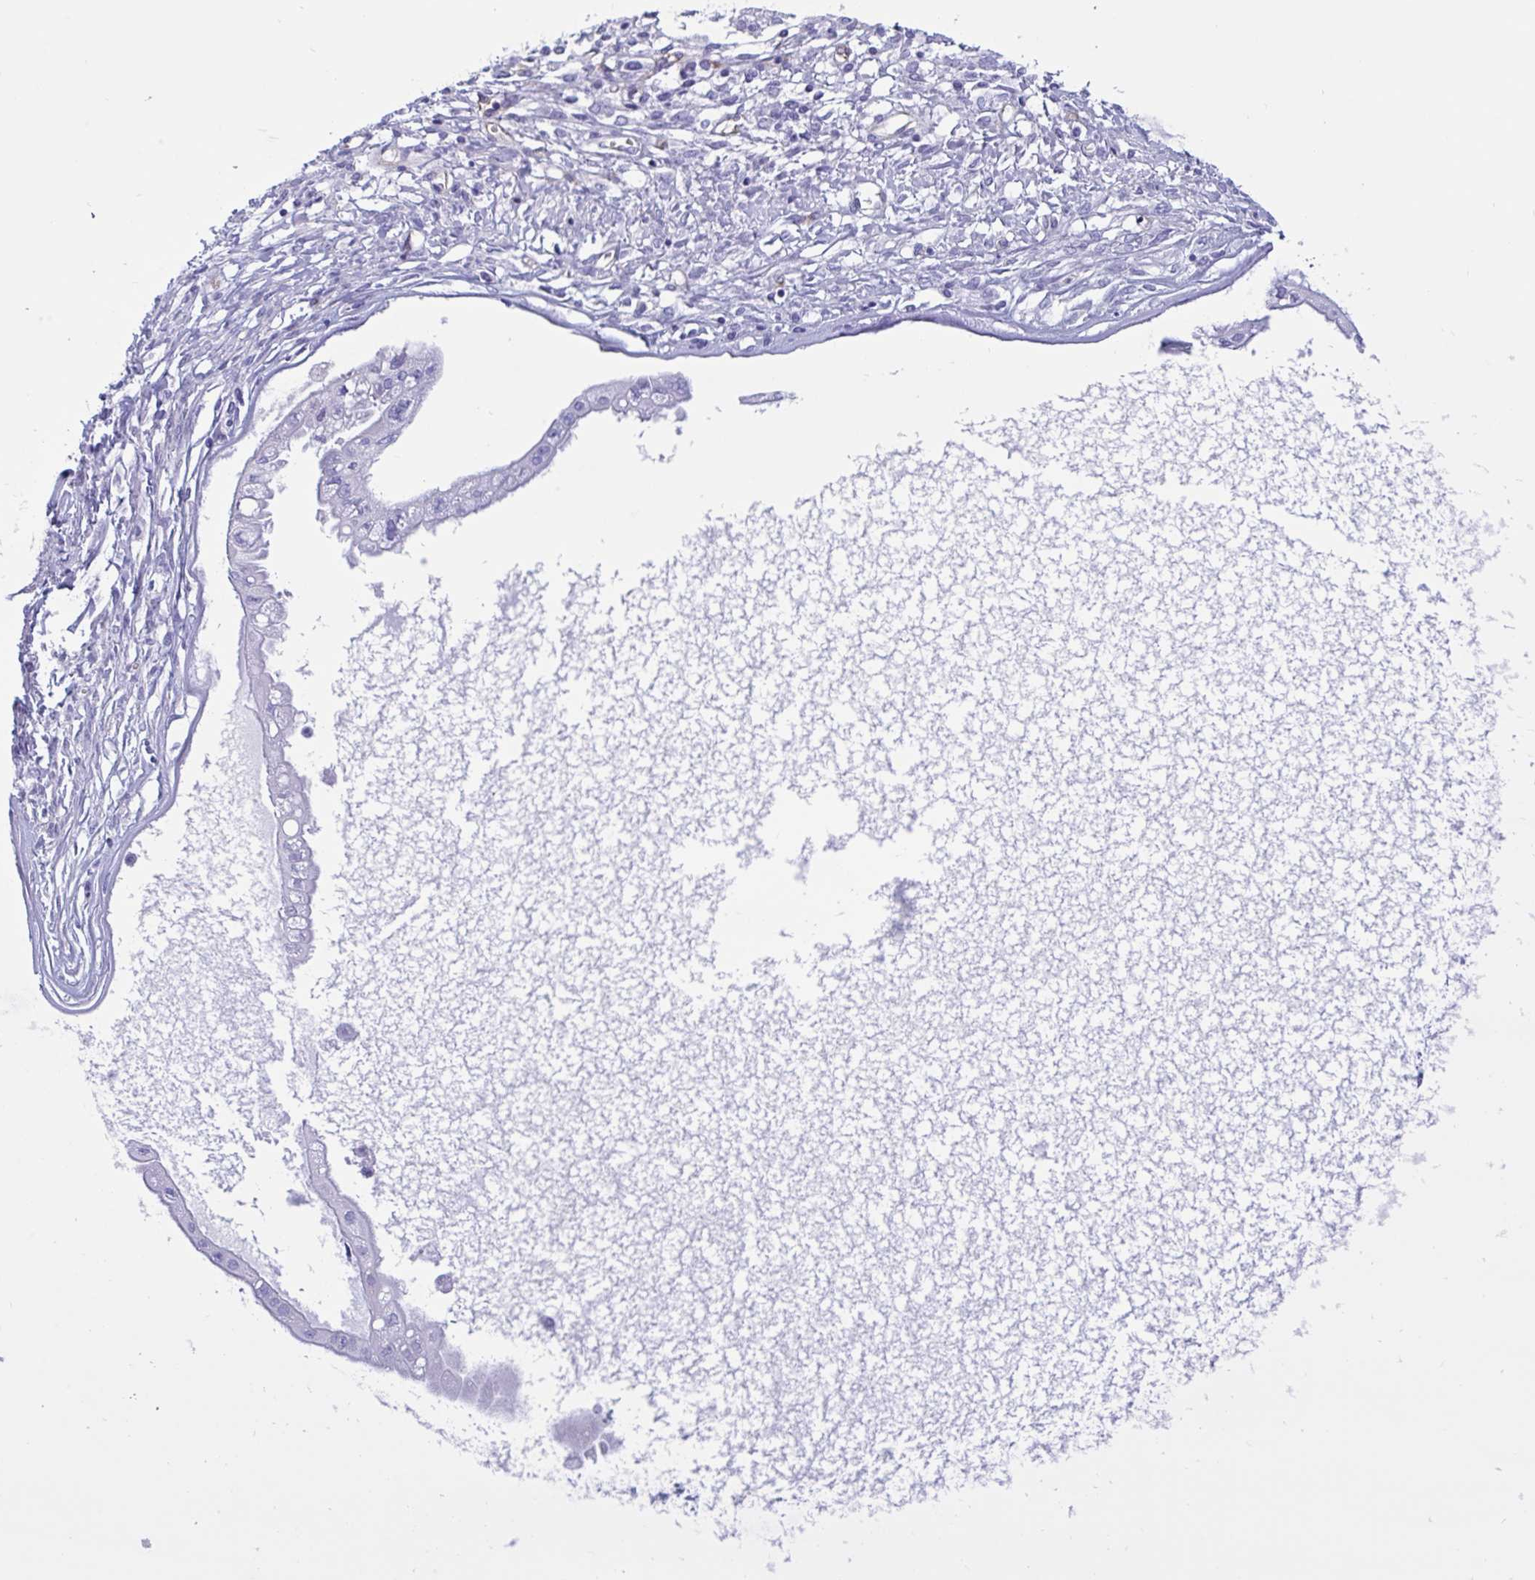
{"staining": {"intensity": "negative", "quantity": "none", "location": "none"}, "tissue": "ovarian cancer", "cell_type": "Tumor cells", "image_type": "cancer", "snomed": [{"axis": "morphology", "description": "Cystadenocarcinoma, mucinous, NOS"}, {"axis": "topography", "description": "Ovary"}], "caption": "Tumor cells are negative for protein expression in human ovarian mucinous cystadenocarcinoma.", "gene": "RPL22L1", "patient": {"sex": "female", "age": 34}}